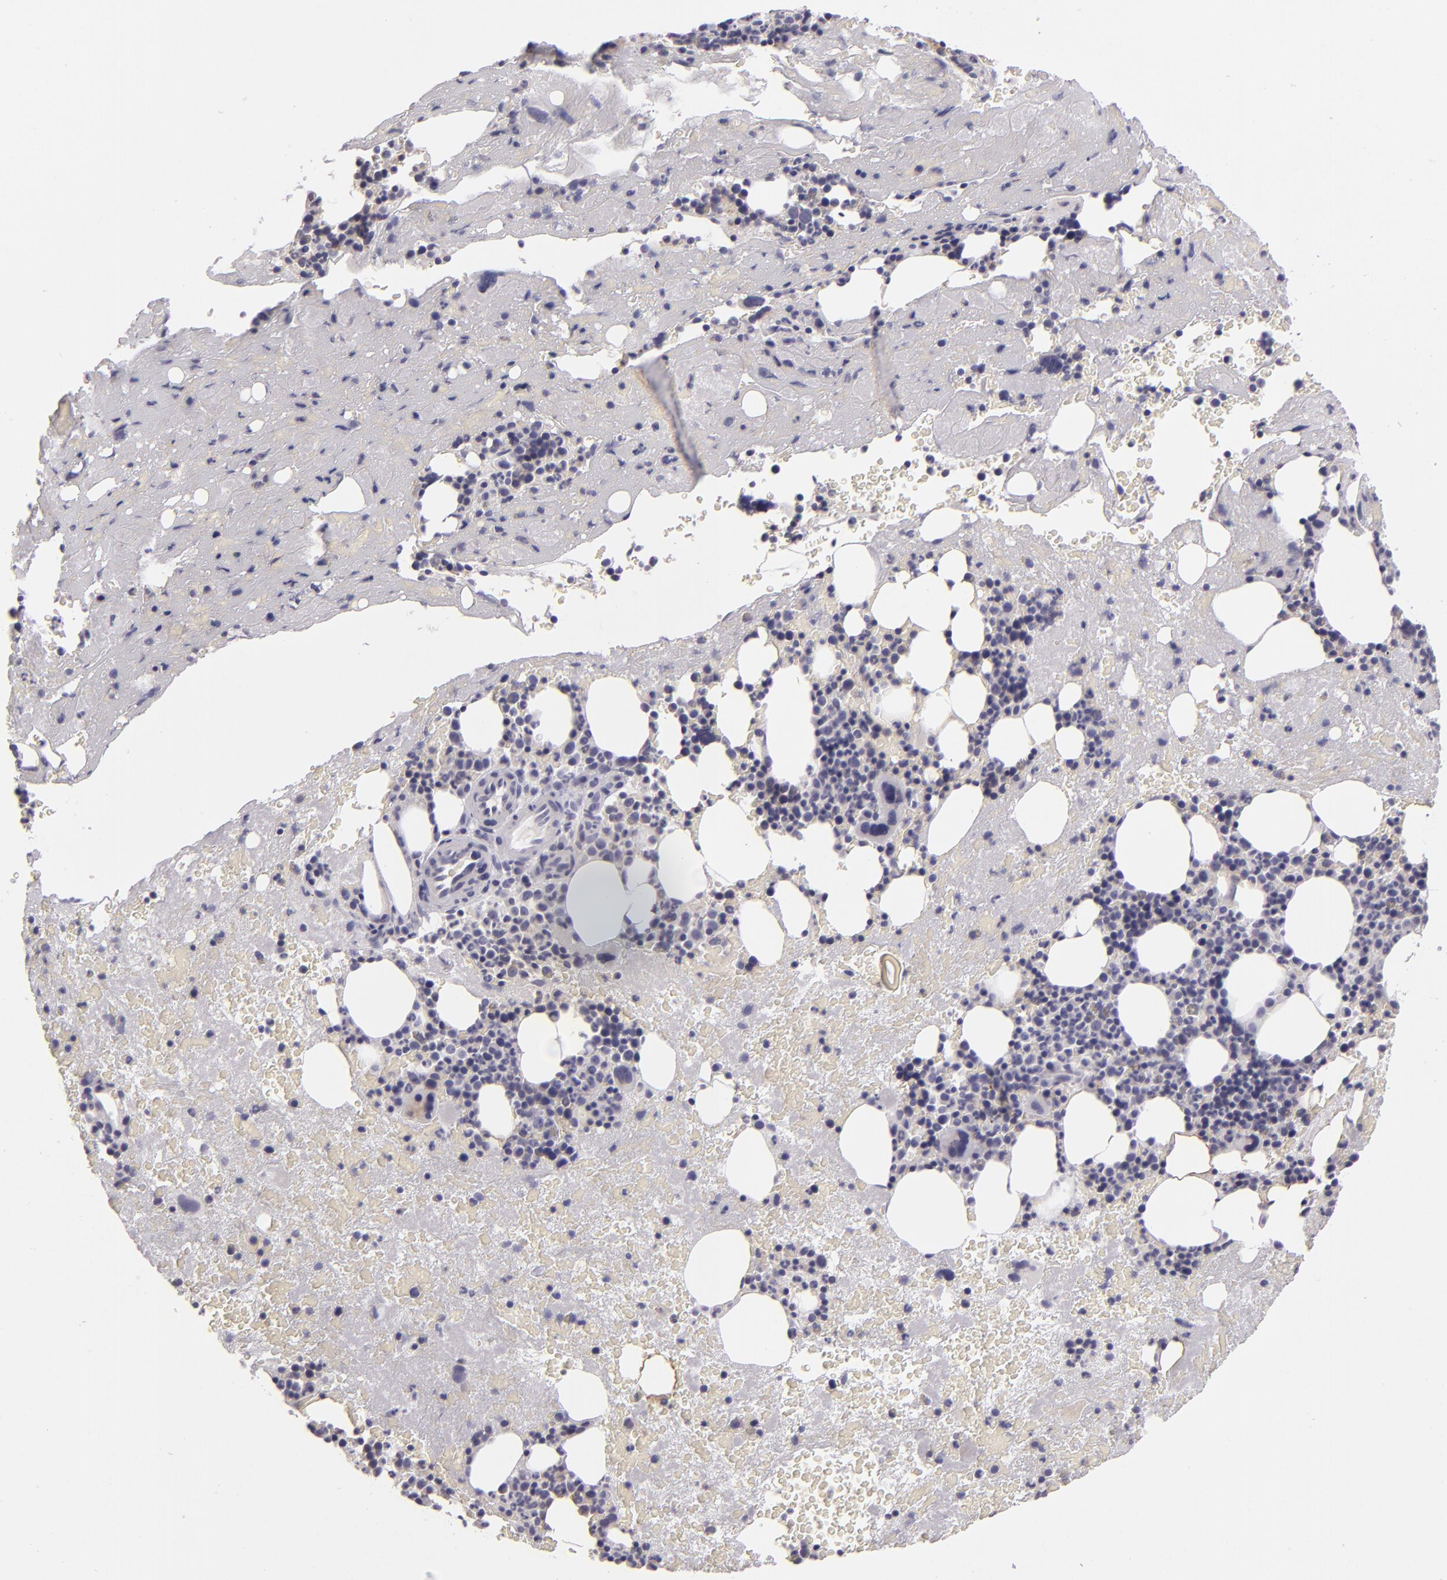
{"staining": {"intensity": "weak", "quantity": "<25%", "location": "cytoplasmic/membranous"}, "tissue": "bone marrow", "cell_type": "Hematopoietic cells", "image_type": "normal", "snomed": [{"axis": "morphology", "description": "Normal tissue, NOS"}, {"axis": "topography", "description": "Bone marrow"}], "caption": "The photomicrograph exhibits no staining of hematopoietic cells in unremarkable bone marrow. (DAB IHC with hematoxylin counter stain).", "gene": "EGFL6", "patient": {"sex": "male", "age": 76}}